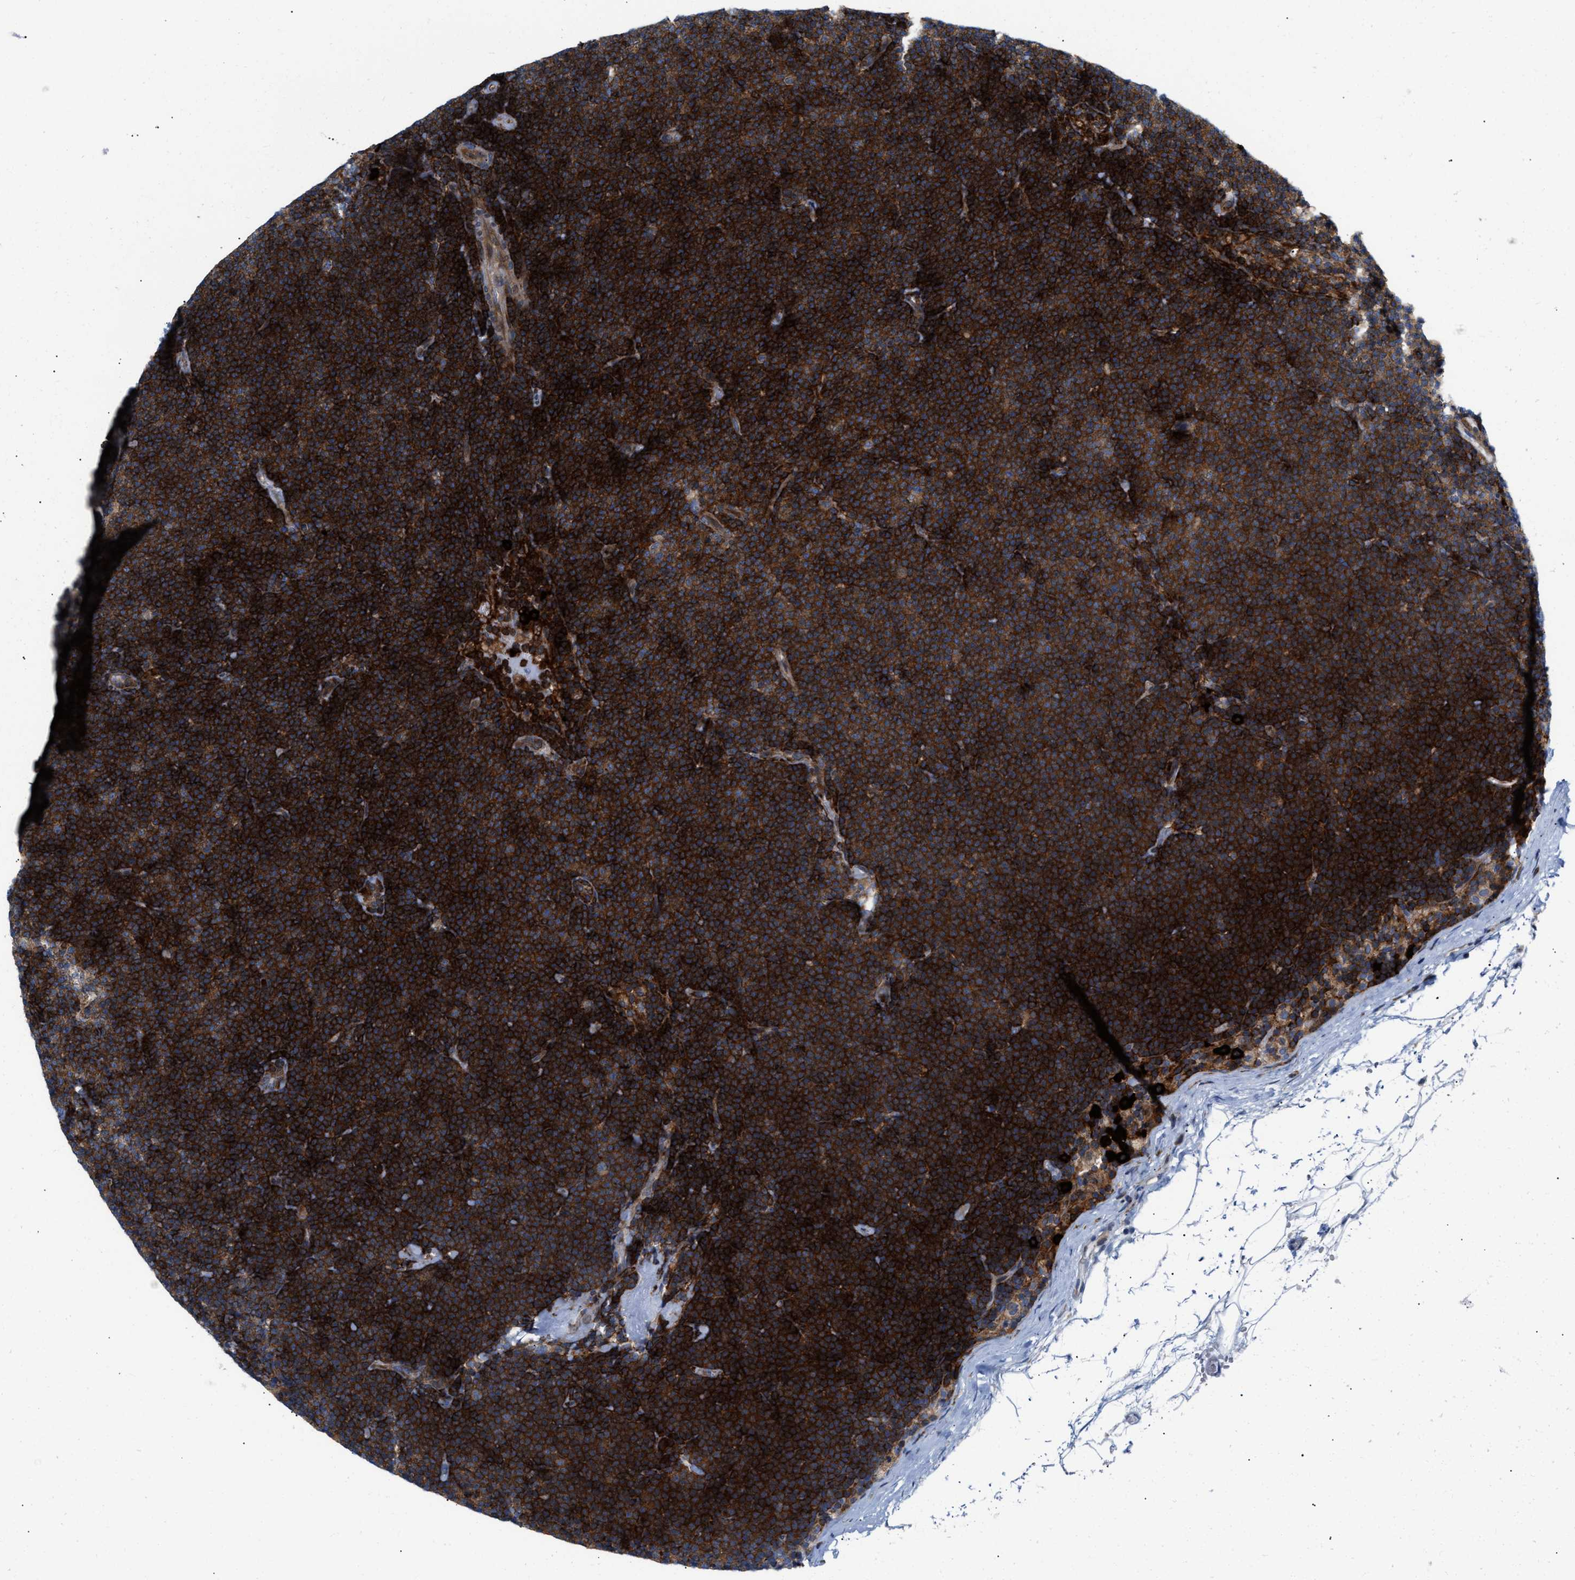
{"staining": {"intensity": "strong", "quantity": ">75%", "location": "cytoplasmic/membranous"}, "tissue": "lymphoma", "cell_type": "Tumor cells", "image_type": "cancer", "snomed": [{"axis": "morphology", "description": "Malignant lymphoma, non-Hodgkin's type, Low grade"}, {"axis": "topography", "description": "Lymph node"}], "caption": "About >75% of tumor cells in lymphoma show strong cytoplasmic/membranous protein expression as visualized by brown immunohistochemical staining.", "gene": "ATP9A", "patient": {"sex": "female", "age": 53}}